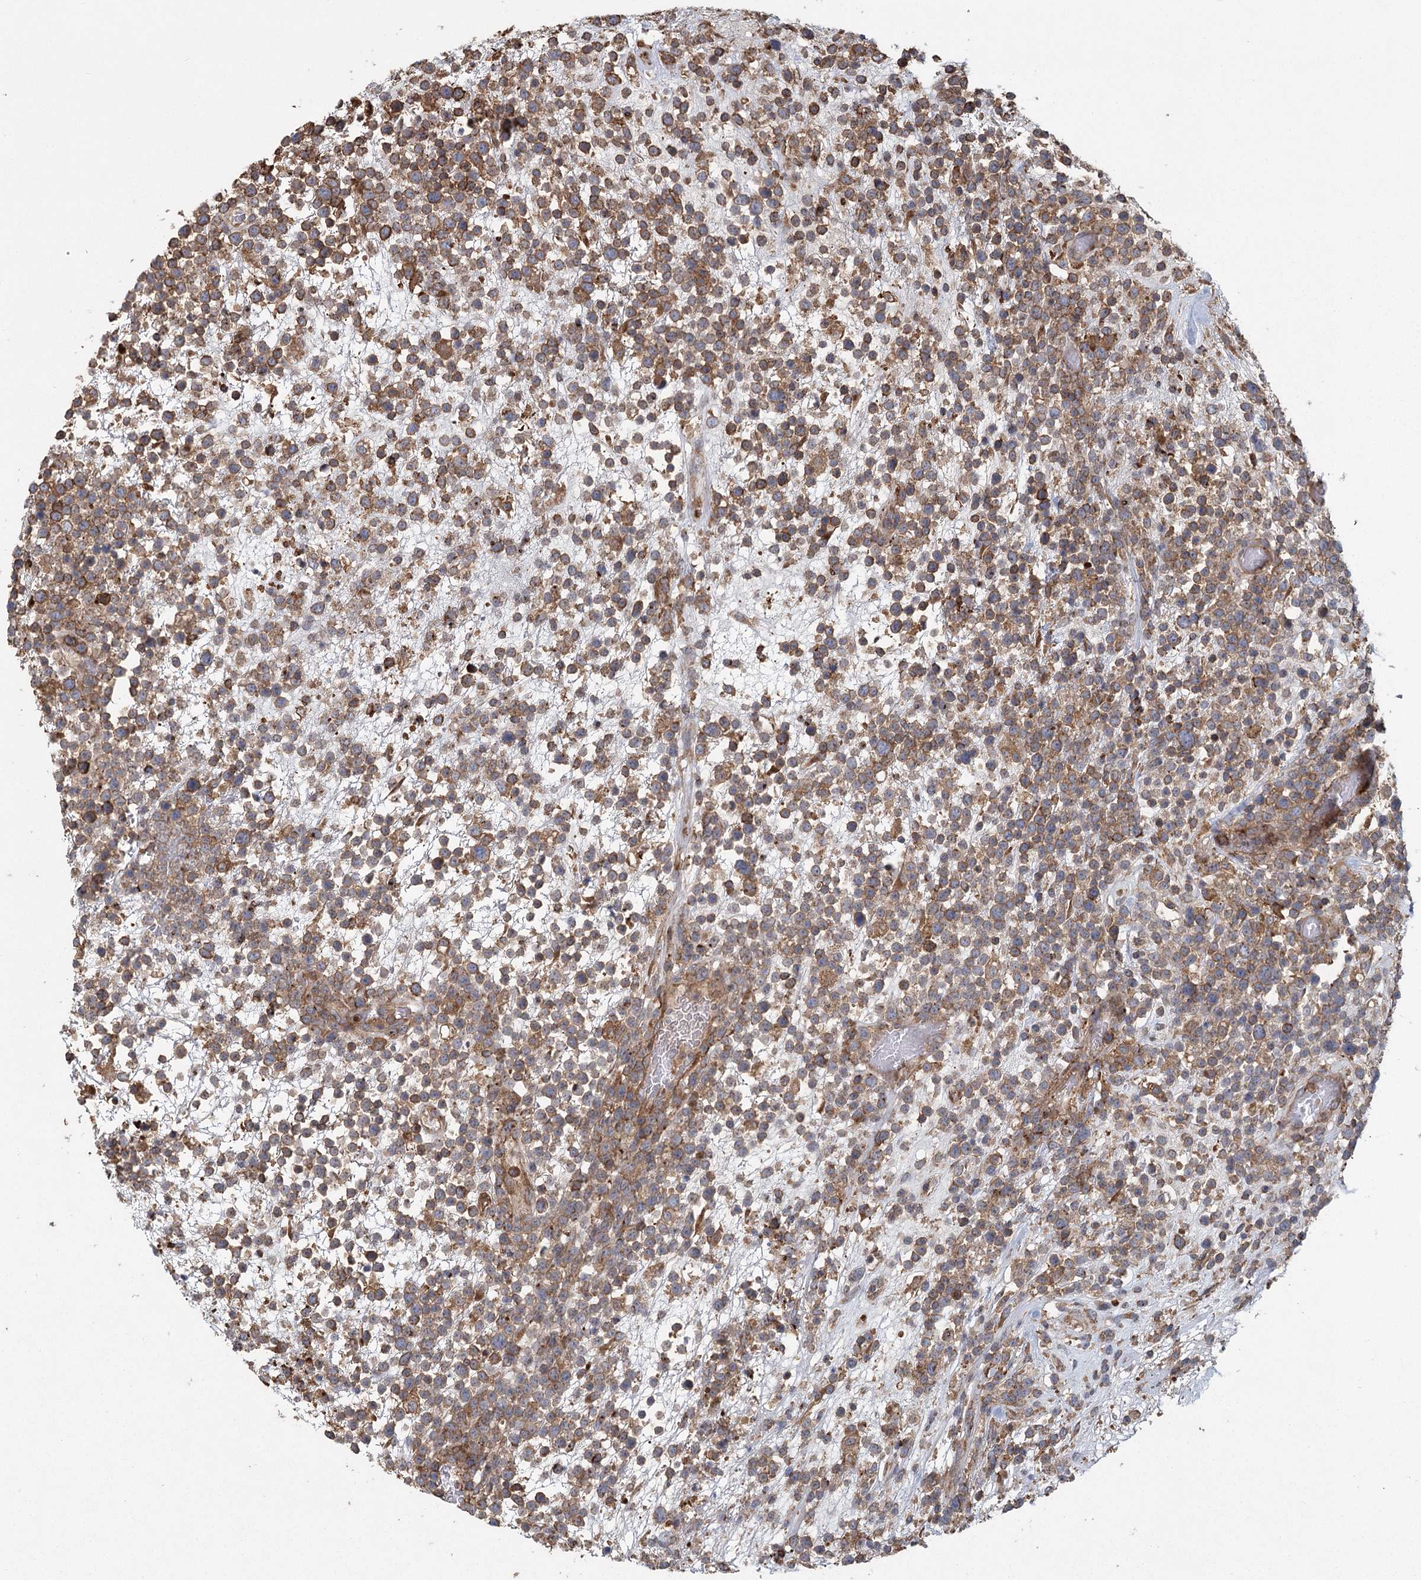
{"staining": {"intensity": "moderate", "quantity": ">75%", "location": "cytoplasmic/membranous"}, "tissue": "lymphoma", "cell_type": "Tumor cells", "image_type": "cancer", "snomed": [{"axis": "morphology", "description": "Malignant lymphoma, non-Hodgkin's type, High grade"}, {"axis": "topography", "description": "Colon"}], "caption": "This image displays immunohistochemistry staining of malignant lymphoma, non-Hodgkin's type (high-grade), with medium moderate cytoplasmic/membranous expression in about >75% of tumor cells.", "gene": "PLEKHA7", "patient": {"sex": "female", "age": 53}}